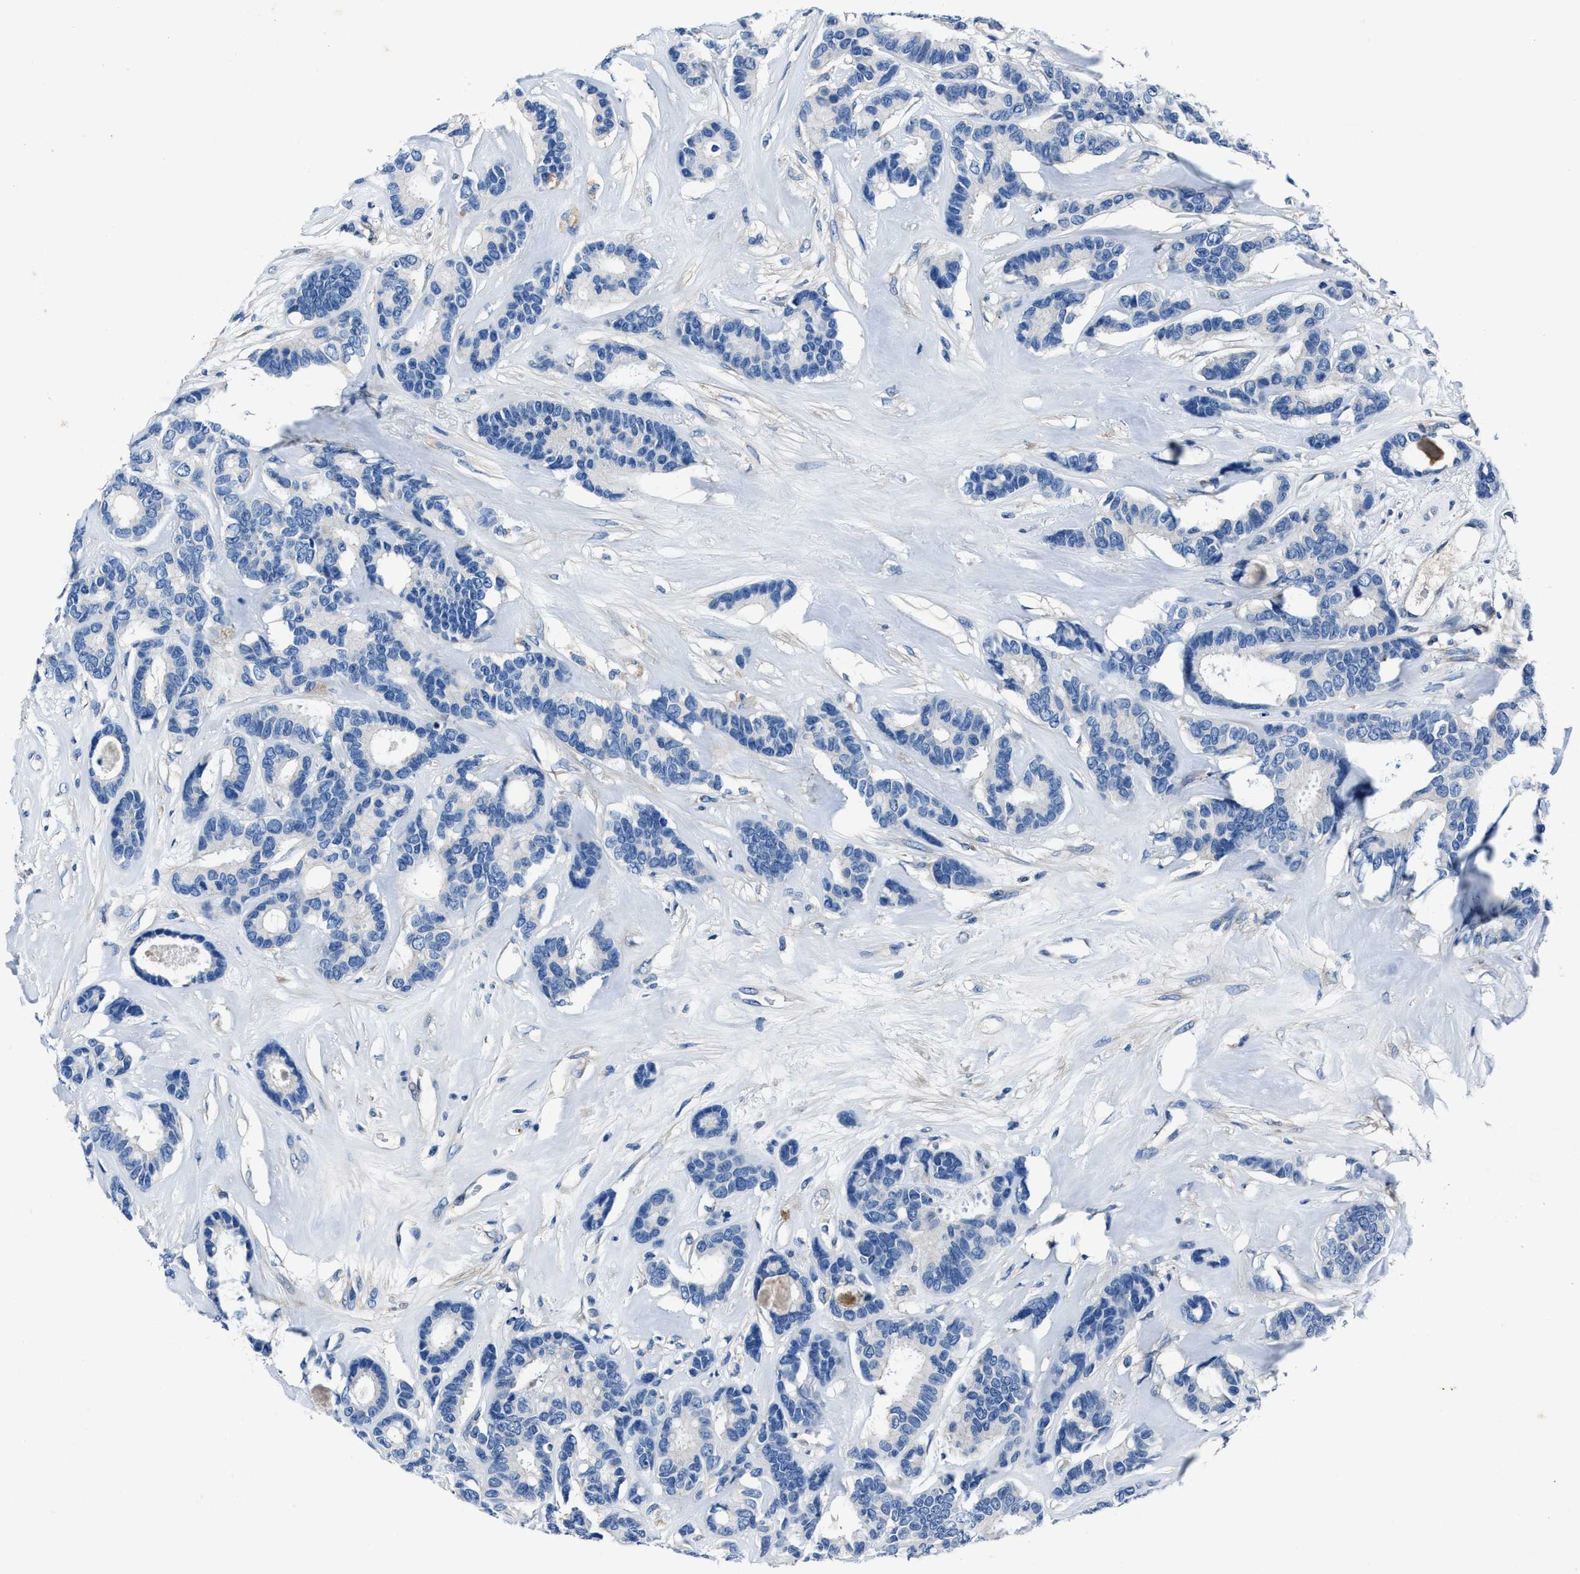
{"staining": {"intensity": "negative", "quantity": "none", "location": "none"}, "tissue": "breast cancer", "cell_type": "Tumor cells", "image_type": "cancer", "snomed": [{"axis": "morphology", "description": "Duct carcinoma"}, {"axis": "topography", "description": "Breast"}], "caption": "Breast infiltrating ductal carcinoma stained for a protein using immunohistochemistry exhibits no positivity tumor cells.", "gene": "NACAD", "patient": {"sex": "female", "age": 87}}